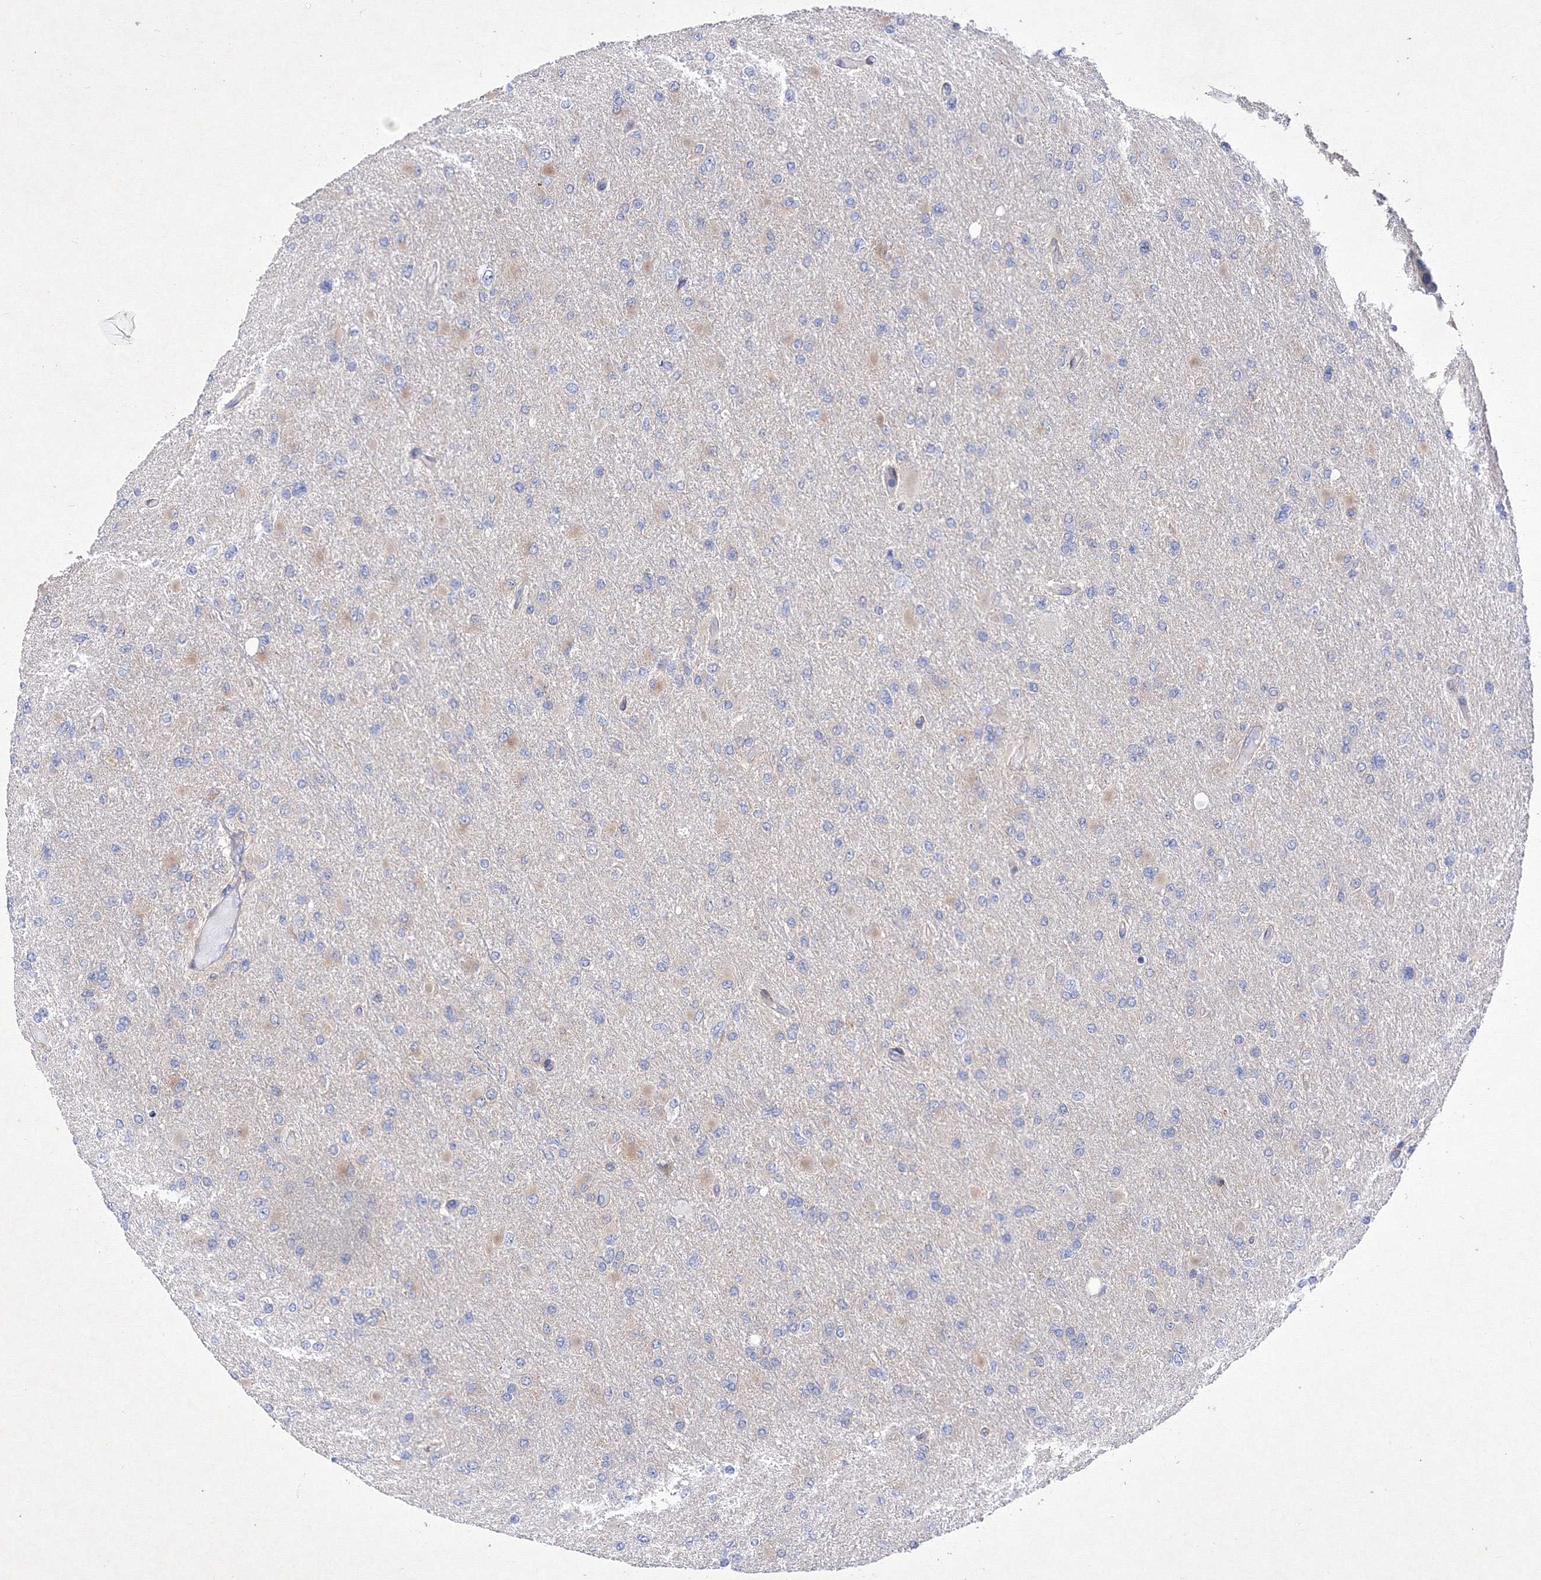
{"staining": {"intensity": "negative", "quantity": "none", "location": "none"}, "tissue": "glioma", "cell_type": "Tumor cells", "image_type": "cancer", "snomed": [{"axis": "morphology", "description": "Glioma, malignant, High grade"}, {"axis": "topography", "description": "Cerebral cortex"}], "caption": "Immunohistochemistry of human glioma displays no positivity in tumor cells.", "gene": "SNX18", "patient": {"sex": "female", "age": 36}}